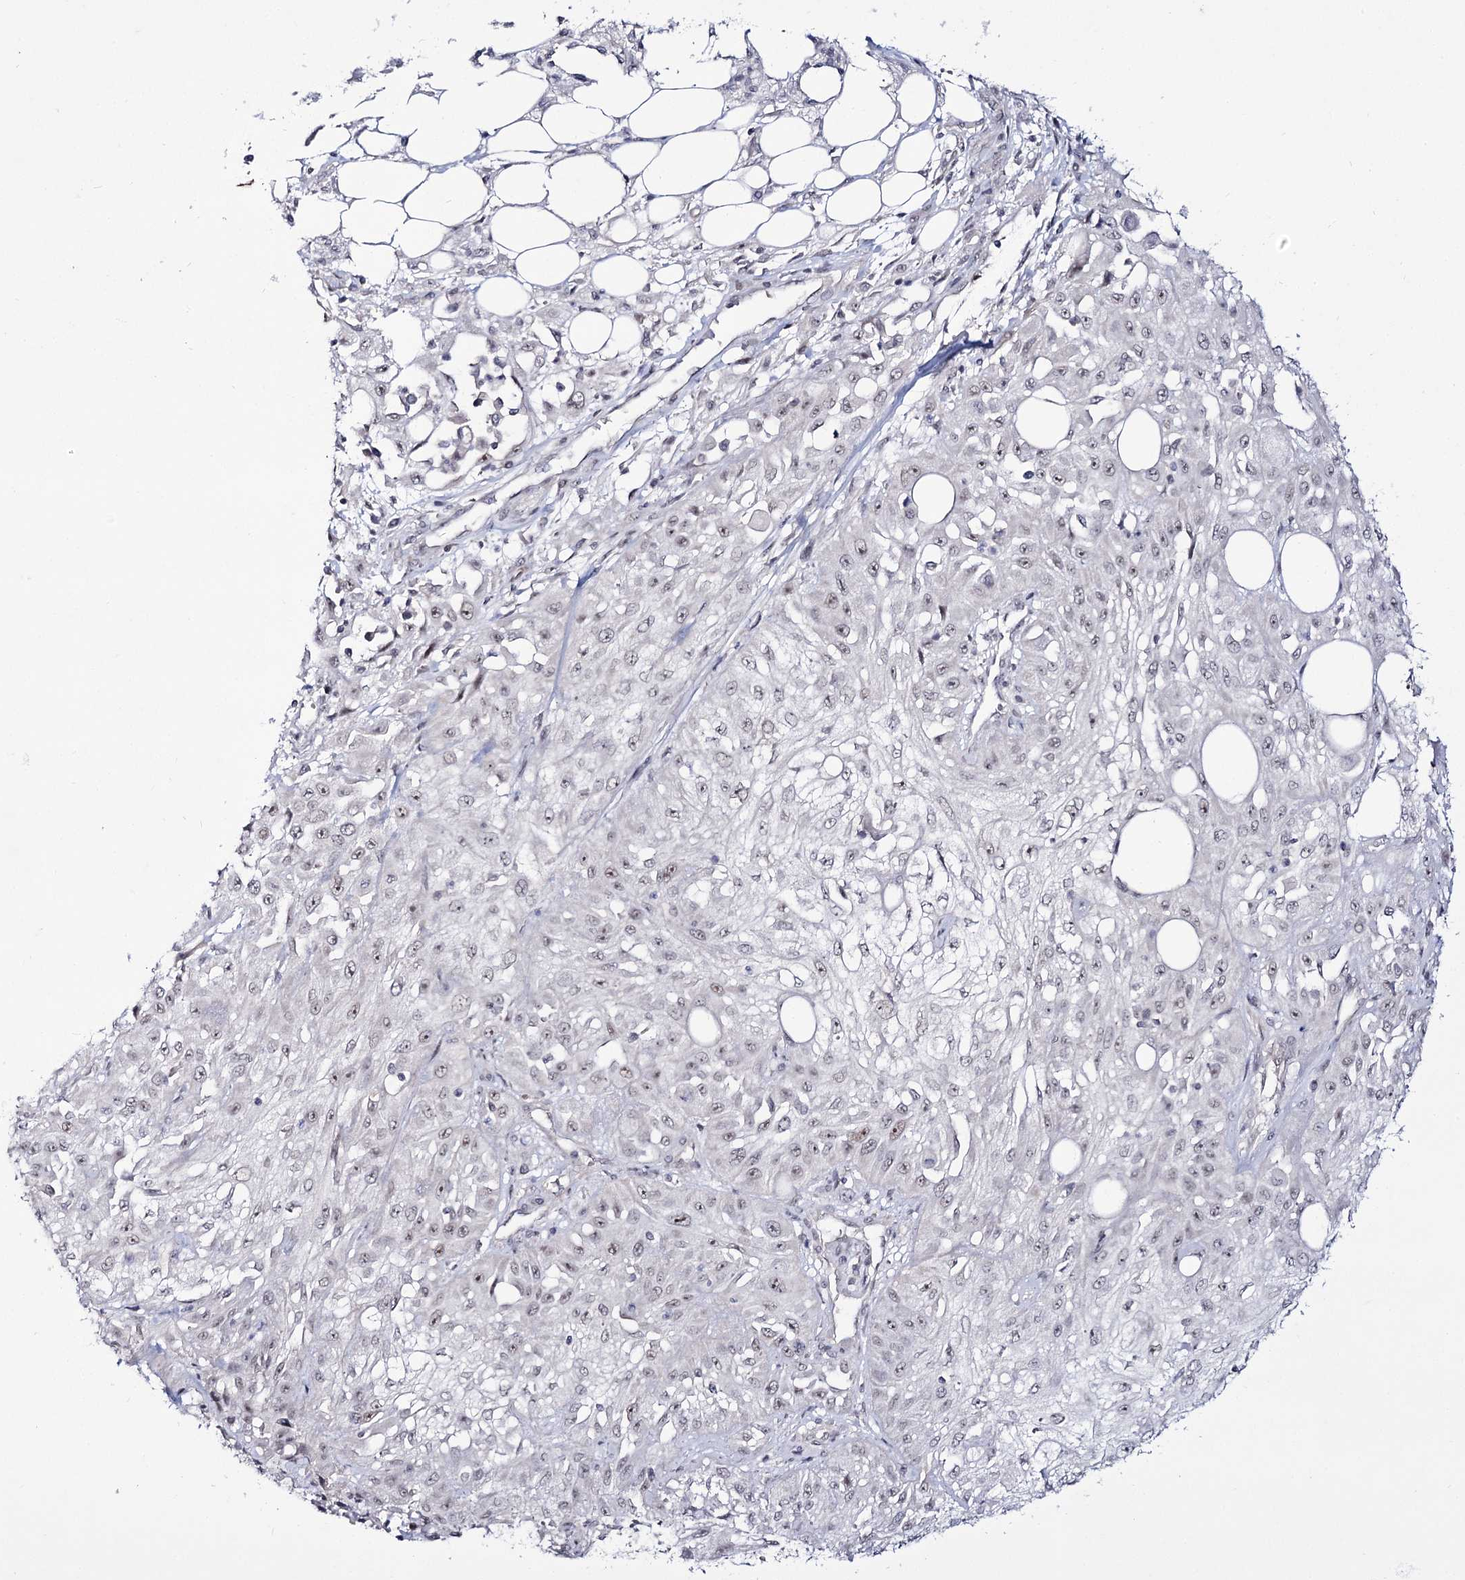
{"staining": {"intensity": "negative", "quantity": "none", "location": "none"}, "tissue": "skin cancer", "cell_type": "Tumor cells", "image_type": "cancer", "snomed": [{"axis": "morphology", "description": "Squamous cell carcinoma, NOS"}, {"axis": "morphology", "description": "Squamous cell carcinoma, metastatic, NOS"}, {"axis": "topography", "description": "Skin"}, {"axis": "topography", "description": "Lymph node"}], "caption": "An image of skin cancer stained for a protein shows no brown staining in tumor cells.", "gene": "RRP9", "patient": {"sex": "male", "age": 75}}